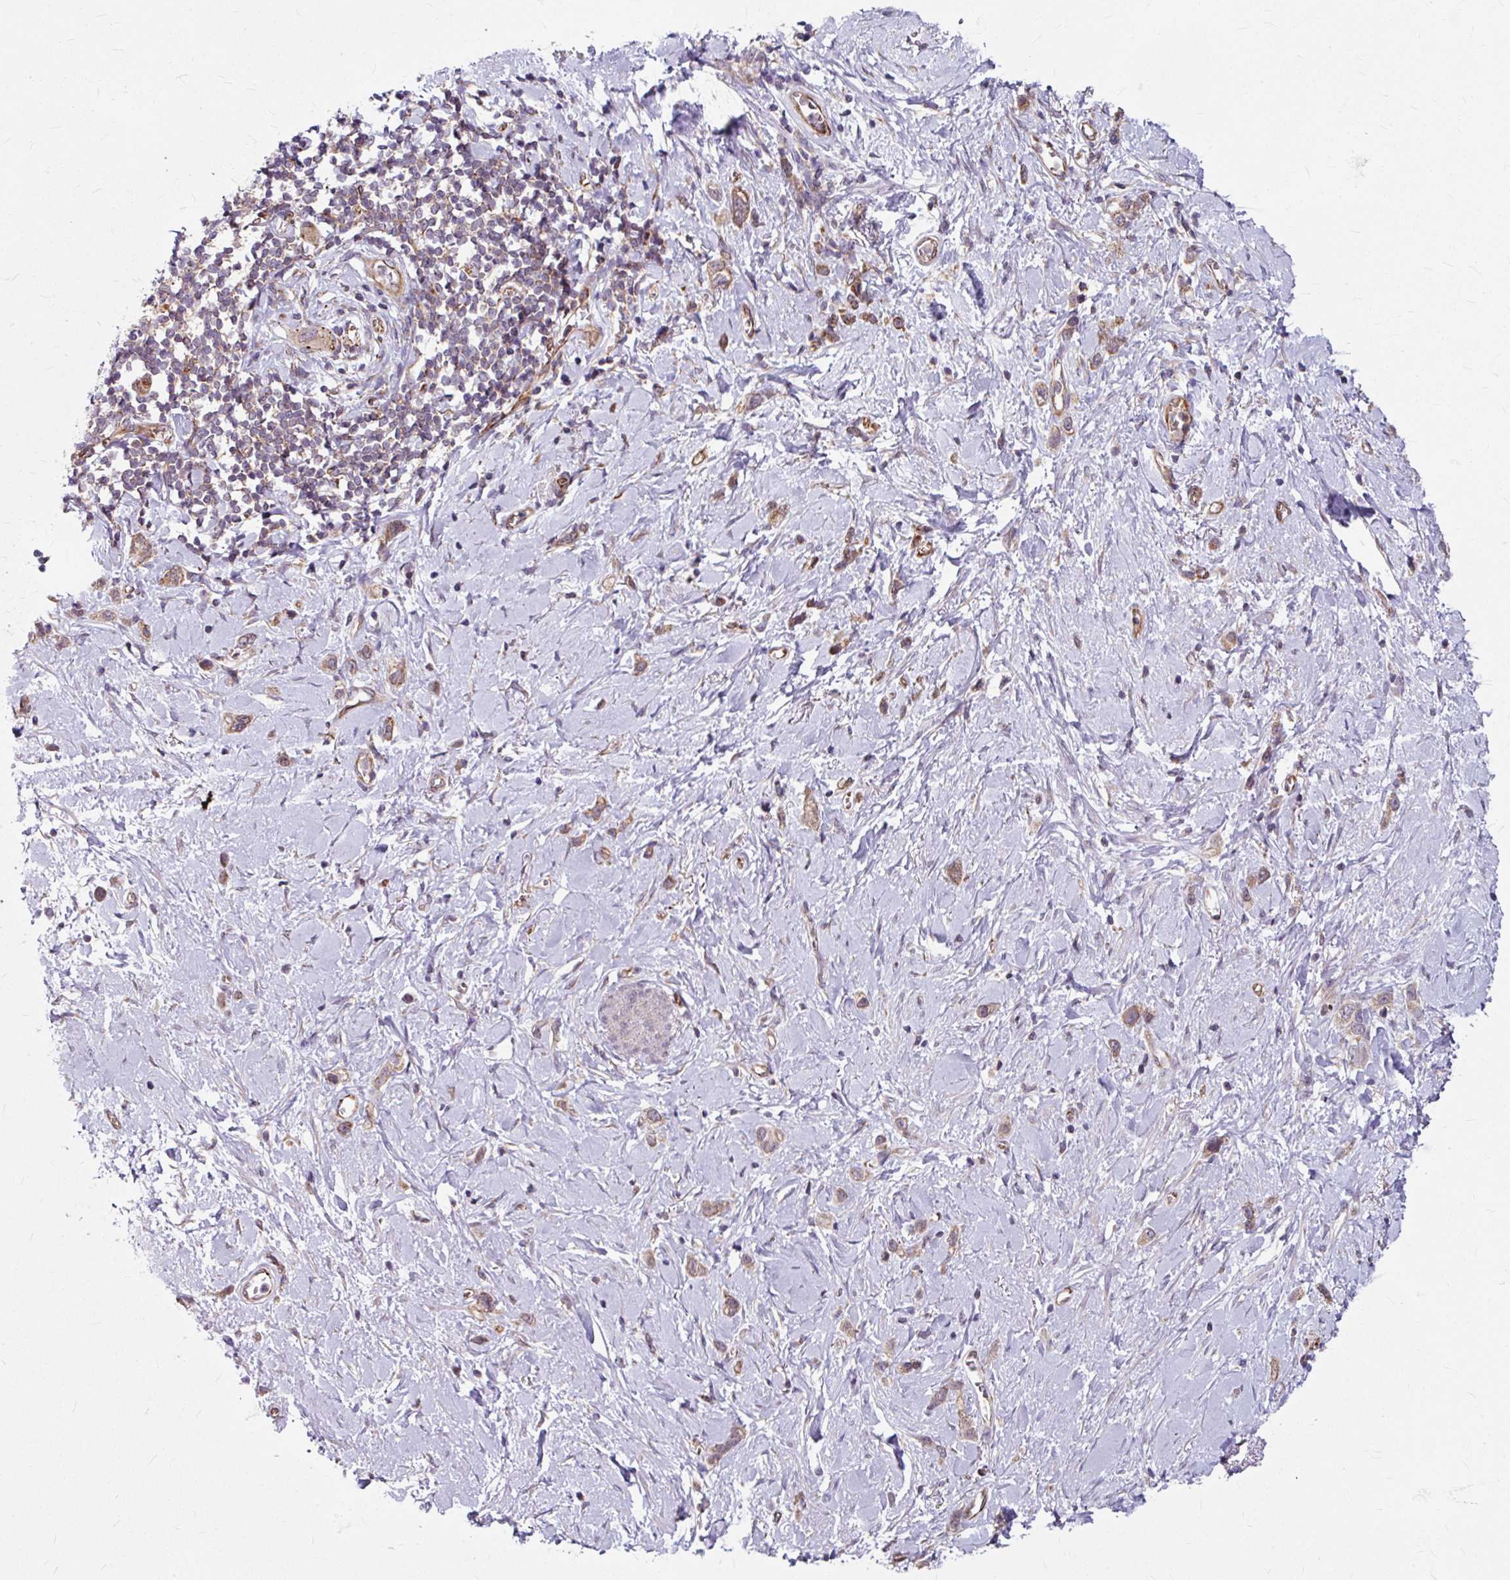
{"staining": {"intensity": "moderate", "quantity": ">75%", "location": "cytoplasmic/membranous"}, "tissue": "stomach cancer", "cell_type": "Tumor cells", "image_type": "cancer", "snomed": [{"axis": "morphology", "description": "Adenocarcinoma, NOS"}, {"axis": "topography", "description": "Stomach"}], "caption": "Moderate cytoplasmic/membranous staining is present in about >75% of tumor cells in stomach cancer (adenocarcinoma).", "gene": "DAAM2", "patient": {"sex": "female", "age": 65}}